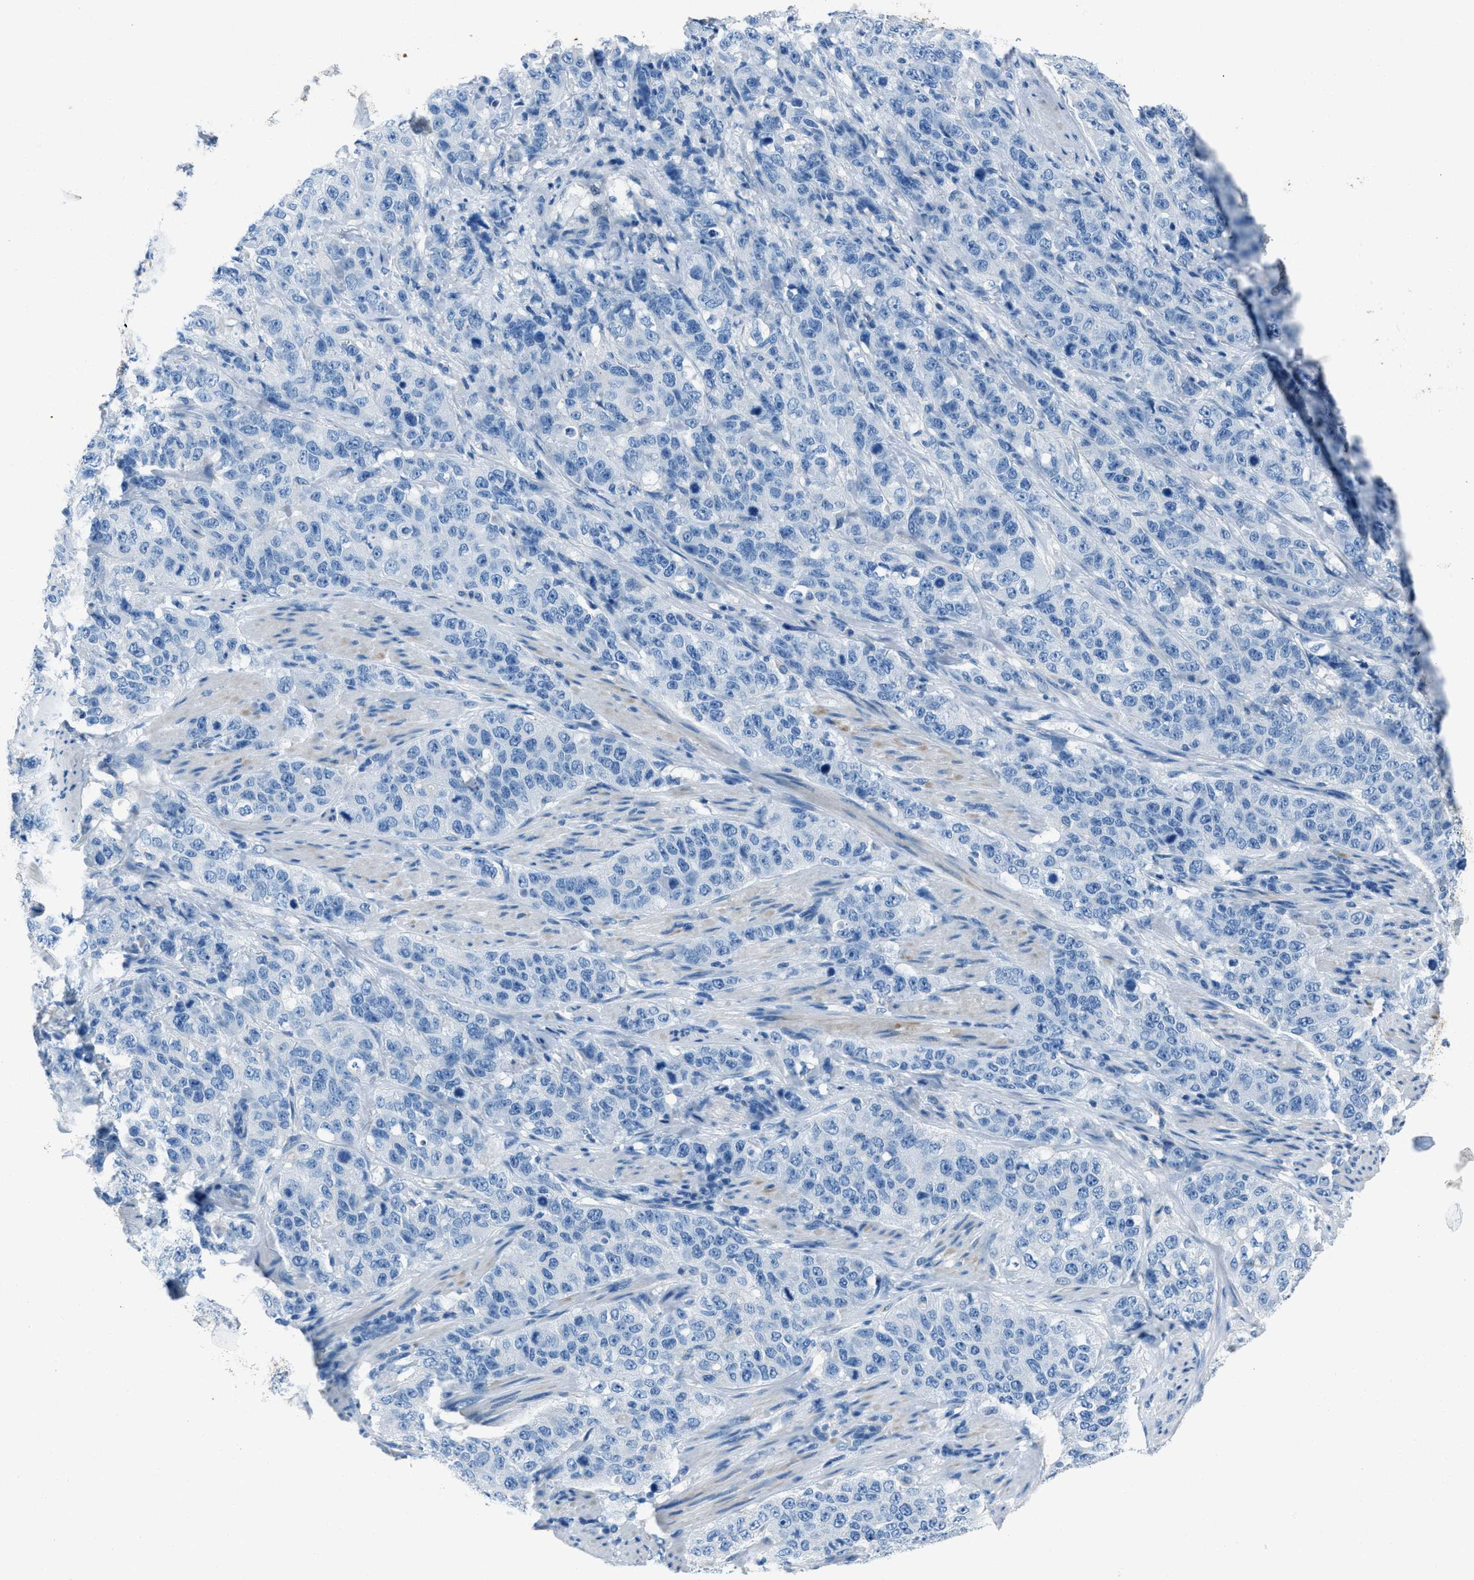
{"staining": {"intensity": "negative", "quantity": "none", "location": "none"}, "tissue": "stomach cancer", "cell_type": "Tumor cells", "image_type": "cancer", "snomed": [{"axis": "morphology", "description": "Adenocarcinoma, NOS"}, {"axis": "topography", "description": "Stomach"}], "caption": "The histopathology image reveals no significant positivity in tumor cells of stomach cancer.", "gene": "AMACR", "patient": {"sex": "male", "age": 48}}